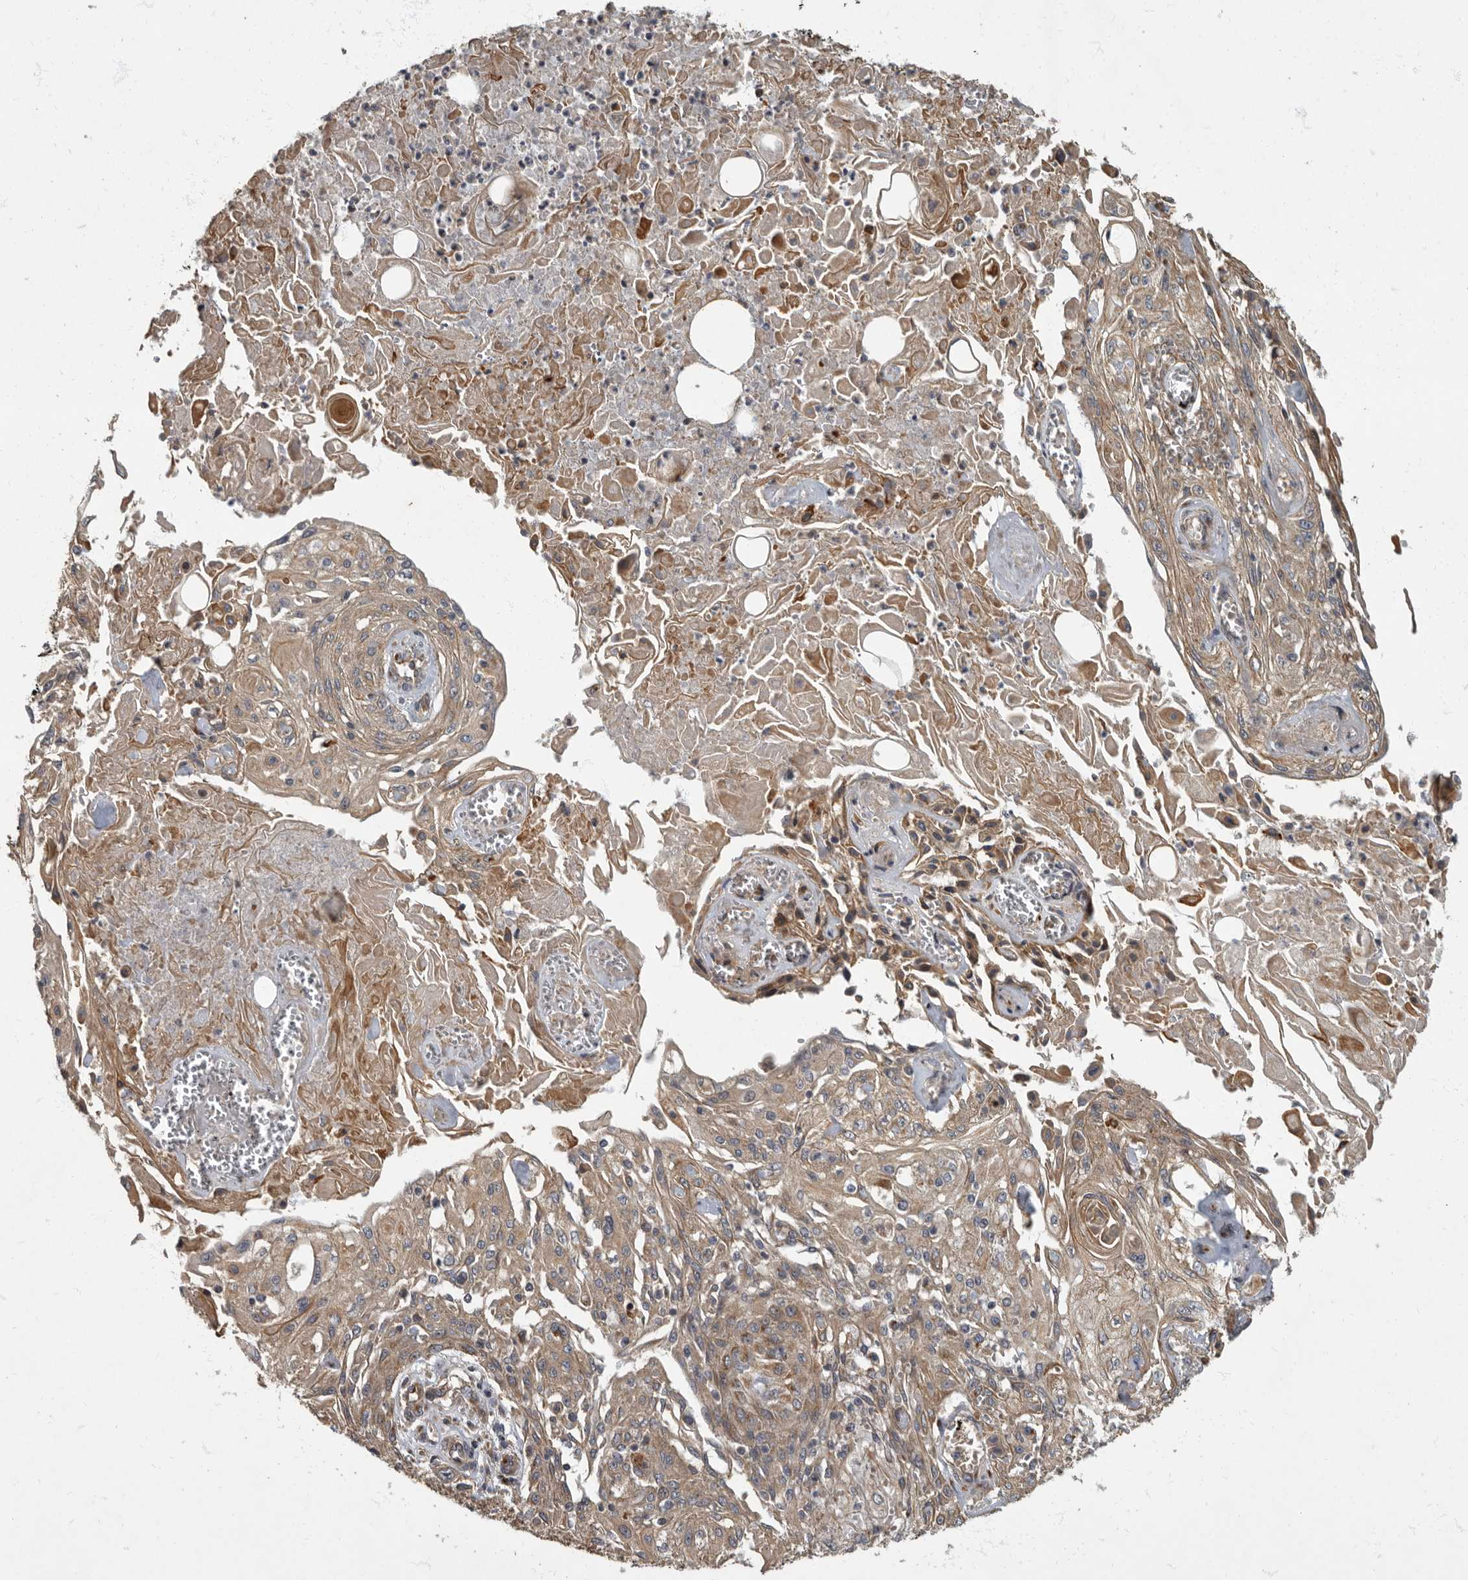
{"staining": {"intensity": "weak", "quantity": ">75%", "location": "cytoplasmic/membranous"}, "tissue": "skin cancer", "cell_type": "Tumor cells", "image_type": "cancer", "snomed": [{"axis": "morphology", "description": "Squamous cell carcinoma, NOS"}, {"axis": "morphology", "description": "Squamous cell carcinoma, metastatic, NOS"}, {"axis": "topography", "description": "Skin"}, {"axis": "topography", "description": "Lymph node"}], "caption": "The histopathology image reveals staining of skin cancer, revealing weak cytoplasmic/membranous protein positivity (brown color) within tumor cells.", "gene": "IQCK", "patient": {"sex": "male", "age": 75}}